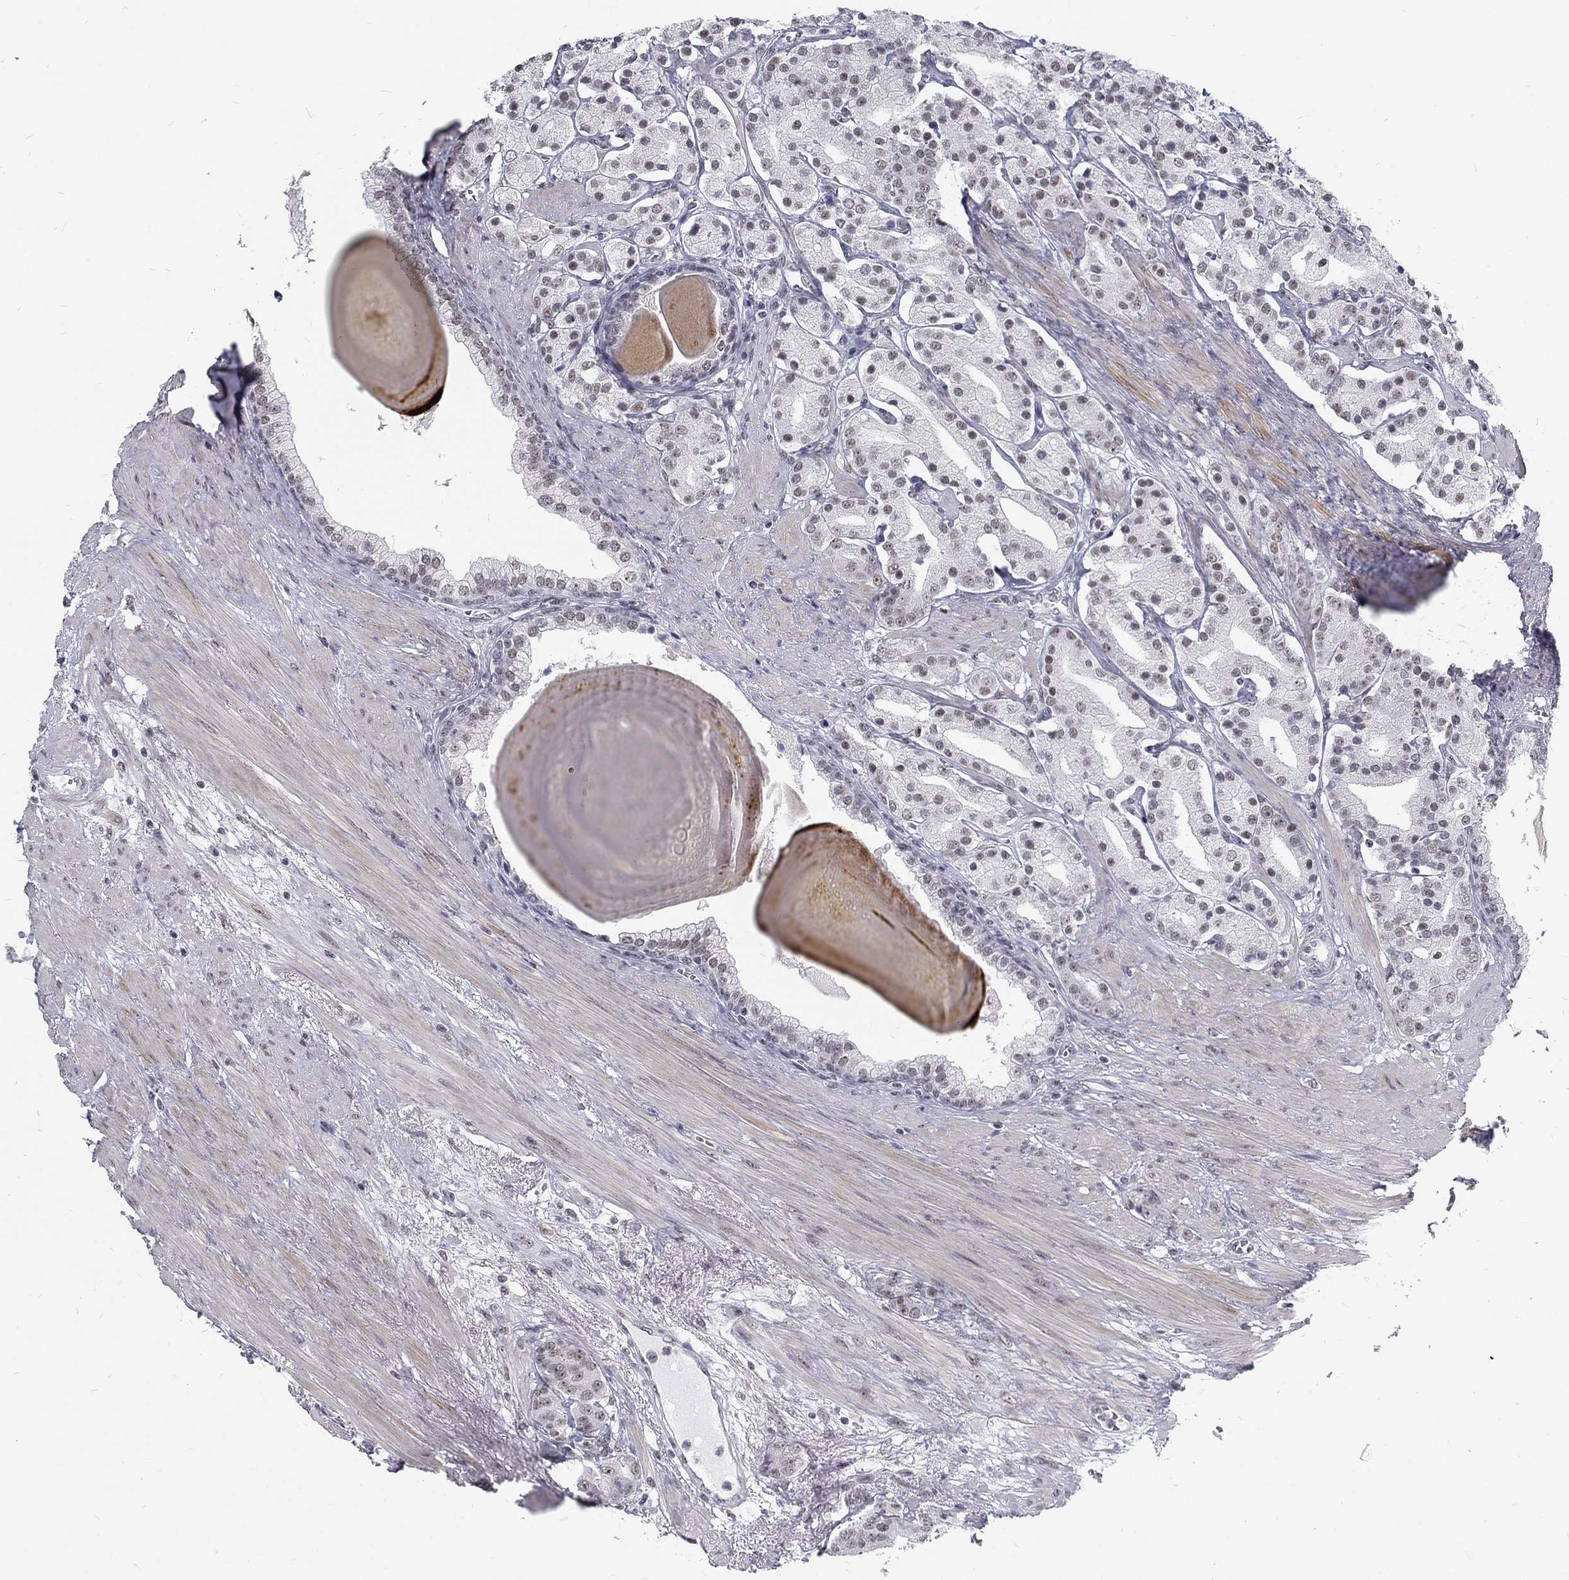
{"staining": {"intensity": "negative", "quantity": "none", "location": "none"}, "tissue": "prostate cancer", "cell_type": "Tumor cells", "image_type": "cancer", "snomed": [{"axis": "morphology", "description": "Adenocarcinoma, NOS"}, {"axis": "topography", "description": "Prostate"}], "caption": "This is an immunohistochemistry photomicrograph of prostate cancer. There is no staining in tumor cells.", "gene": "SNORC", "patient": {"sex": "male", "age": 69}}